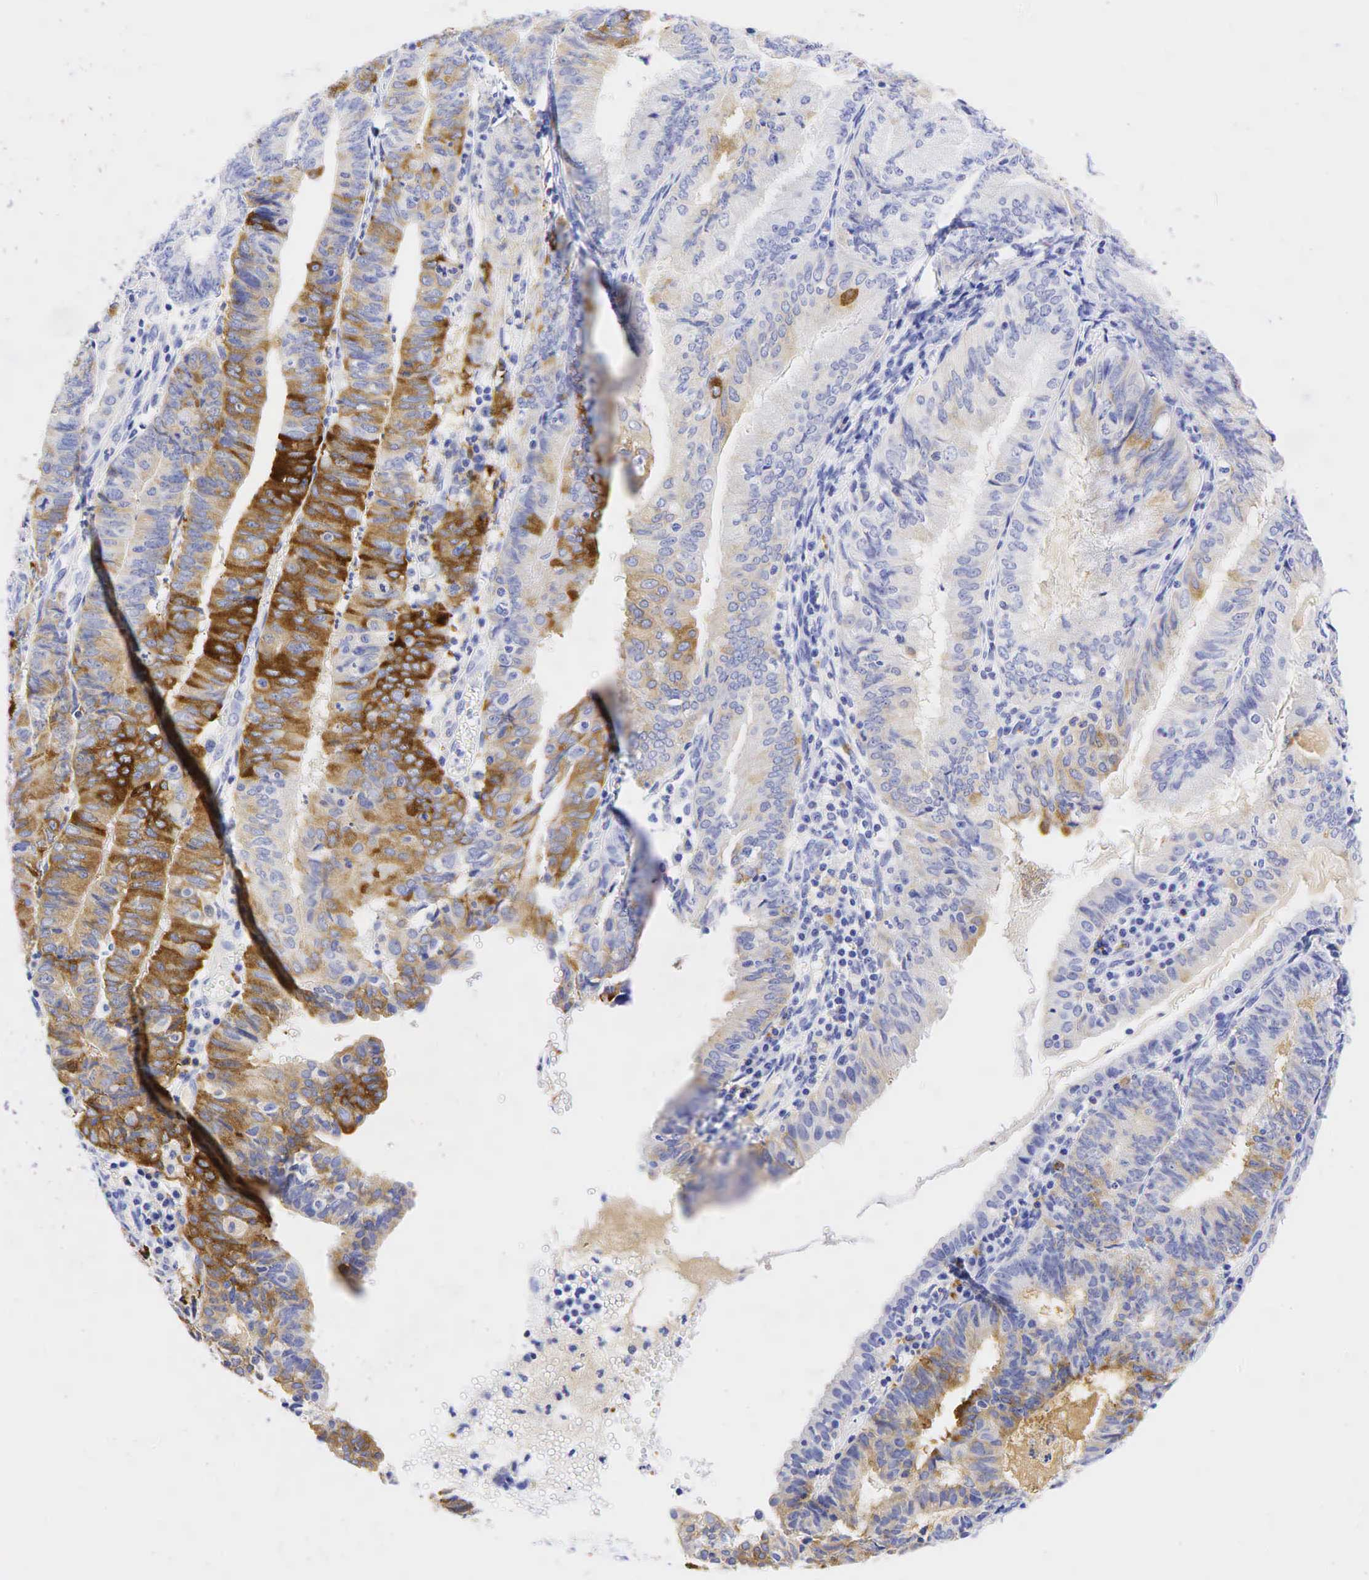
{"staining": {"intensity": "moderate", "quantity": "25%-75%", "location": "cytoplasmic/membranous"}, "tissue": "endometrial cancer", "cell_type": "Tumor cells", "image_type": "cancer", "snomed": [{"axis": "morphology", "description": "Adenocarcinoma, NOS"}, {"axis": "topography", "description": "Endometrium"}], "caption": "The histopathology image shows a brown stain indicating the presence of a protein in the cytoplasmic/membranous of tumor cells in endometrial adenocarcinoma.", "gene": "TNFRSF8", "patient": {"sex": "female", "age": 66}}